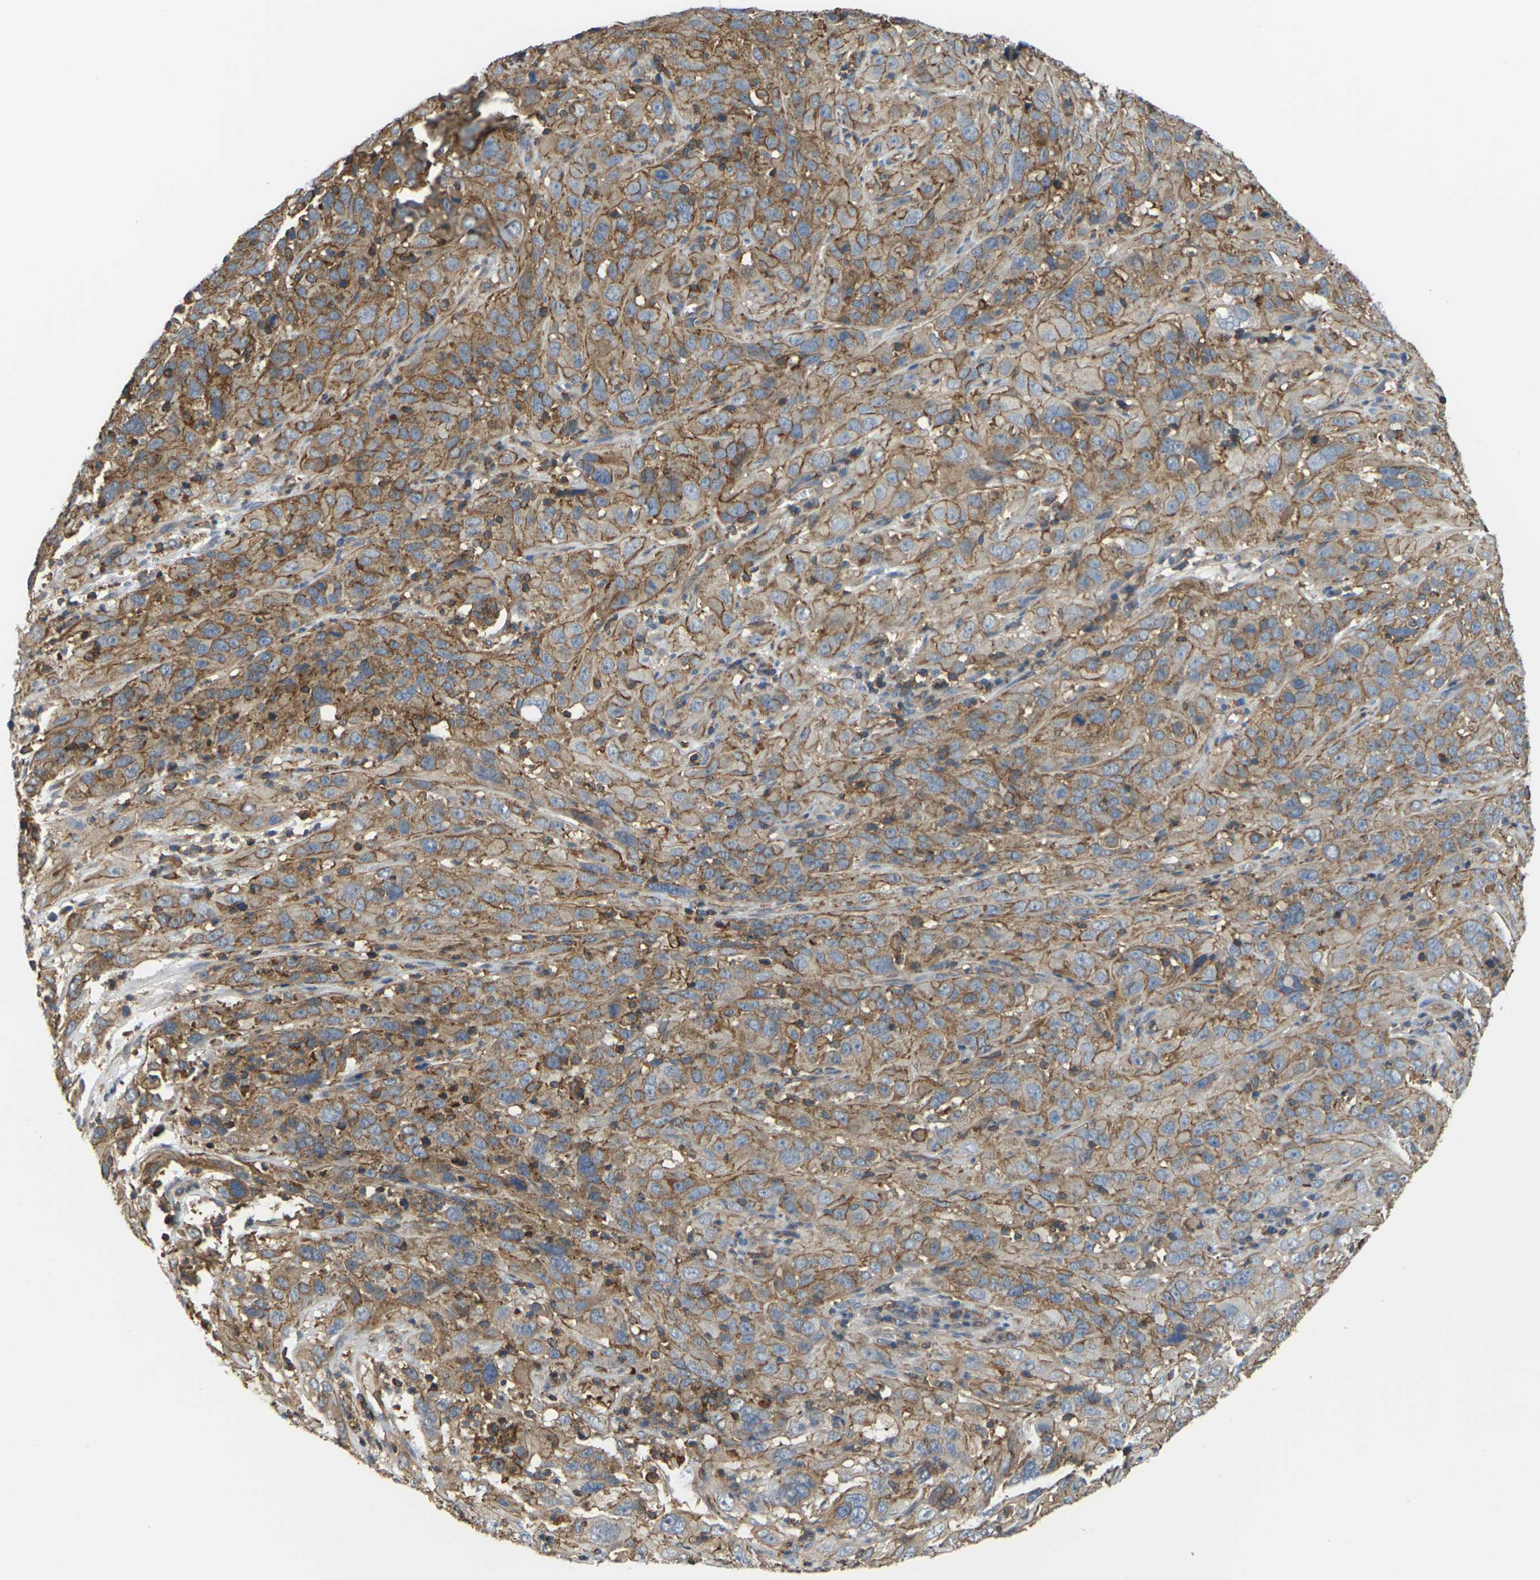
{"staining": {"intensity": "moderate", "quantity": ">75%", "location": "cytoplasmic/membranous"}, "tissue": "cervical cancer", "cell_type": "Tumor cells", "image_type": "cancer", "snomed": [{"axis": "morphology", "description": "Squamous cell carcinoma, NOS"}, {"axis": "topography", "description": "Cervix"}], "caption": "DAB (3,3'-diaminobenzidine) immunohistochemical staining of squamous cell carcinoma (cervical) demonstrates moderate cytoplasmic/membranous protein expression in about >75% of tumor cells.", "gene": "IQGAP1", "patient": {"sex": "female", "age": 32}}